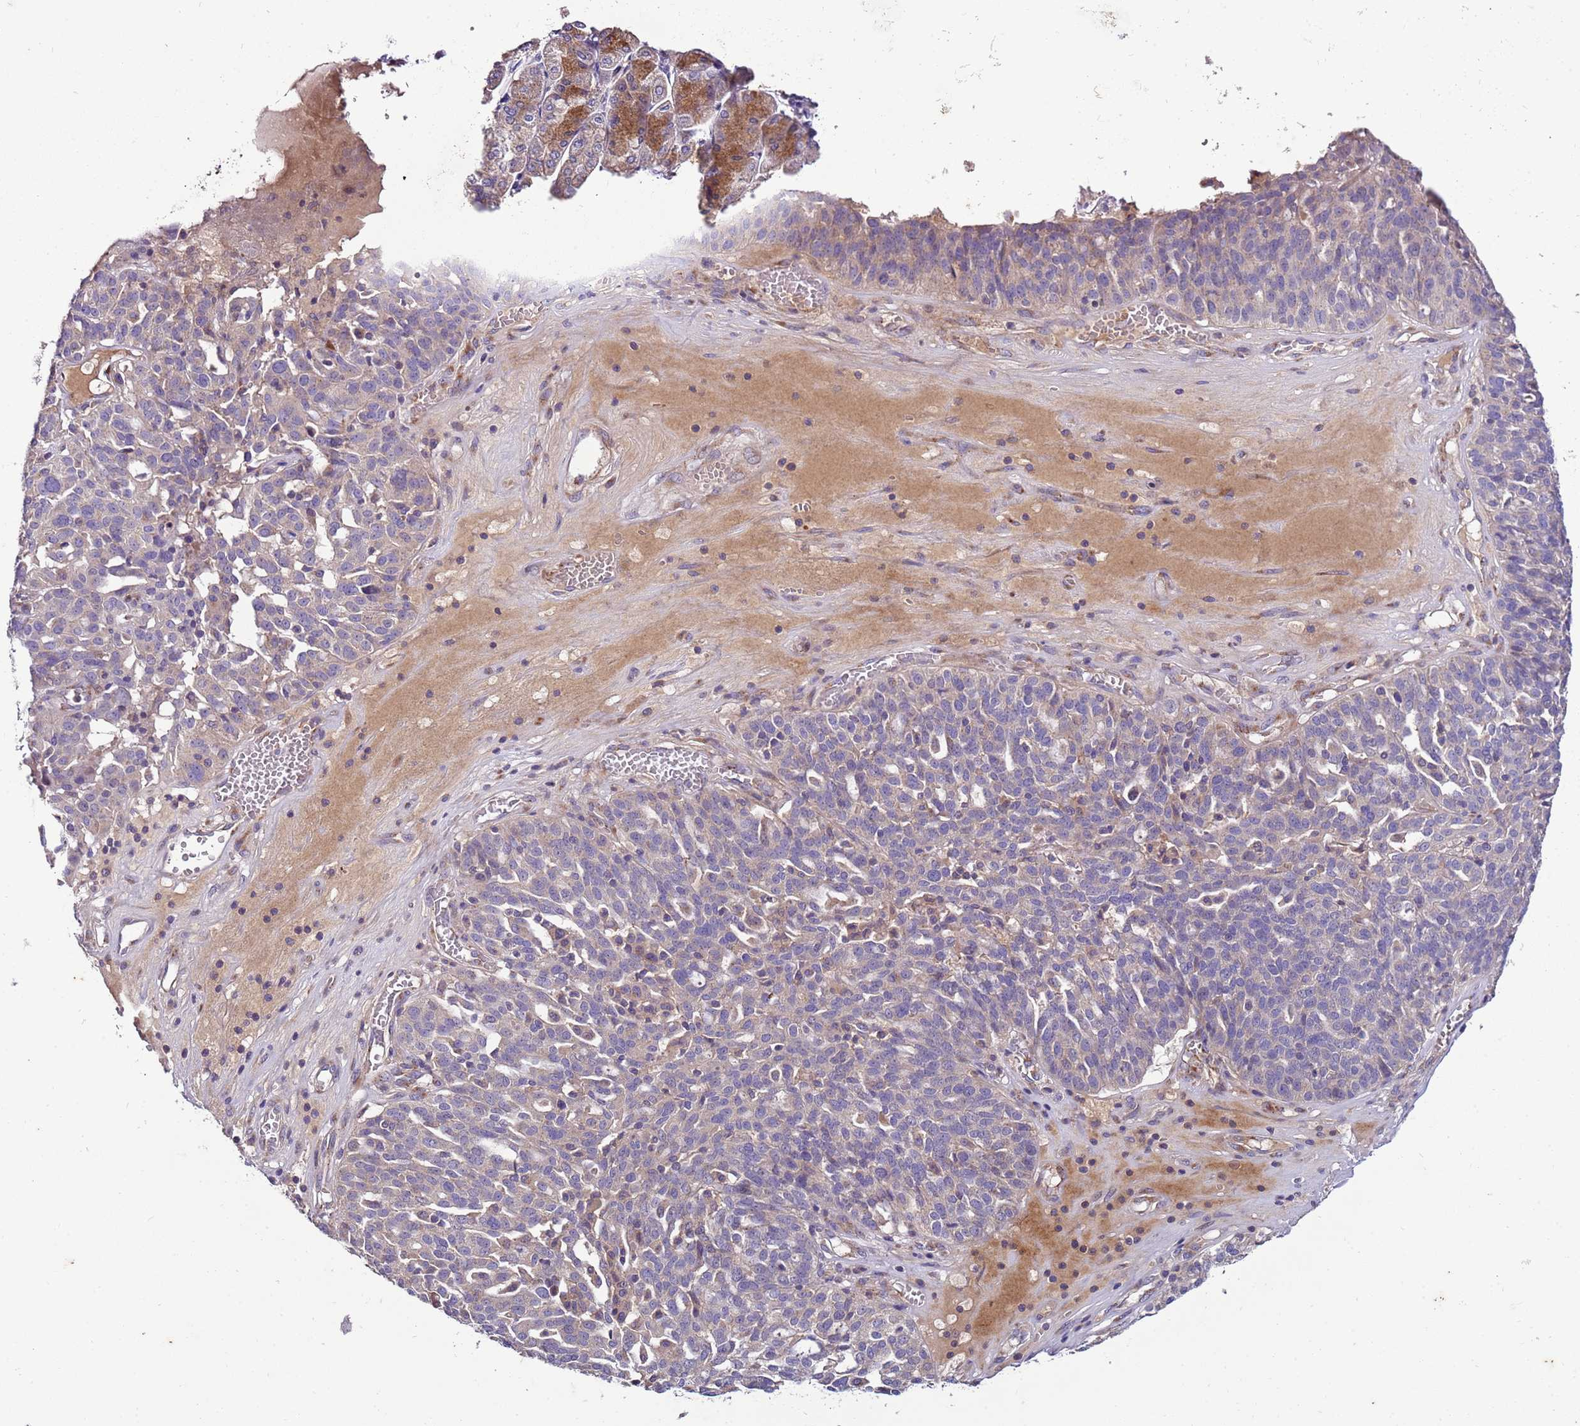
{"staining": {"intensity": "negative", "quantity": "none", "location": "none"}, "tissue": "ovarian cancer", "cell_type": "Tumor cells", "image_type": "cancer", "snomed": [{"axis": "morphology", "description": "Cystadenocarcinoma, serous, NOS"}, {"axis": "topography", "description": "Ovary"}], "caption": "This is an immunohistochemistry (IHC) histopathology image of human ovarian cancer (serous cystadenocarcinoma). There is no staining in tumor cells.", "gene": "FAM20A", "patient": {"sex": "female", "age": 59}}